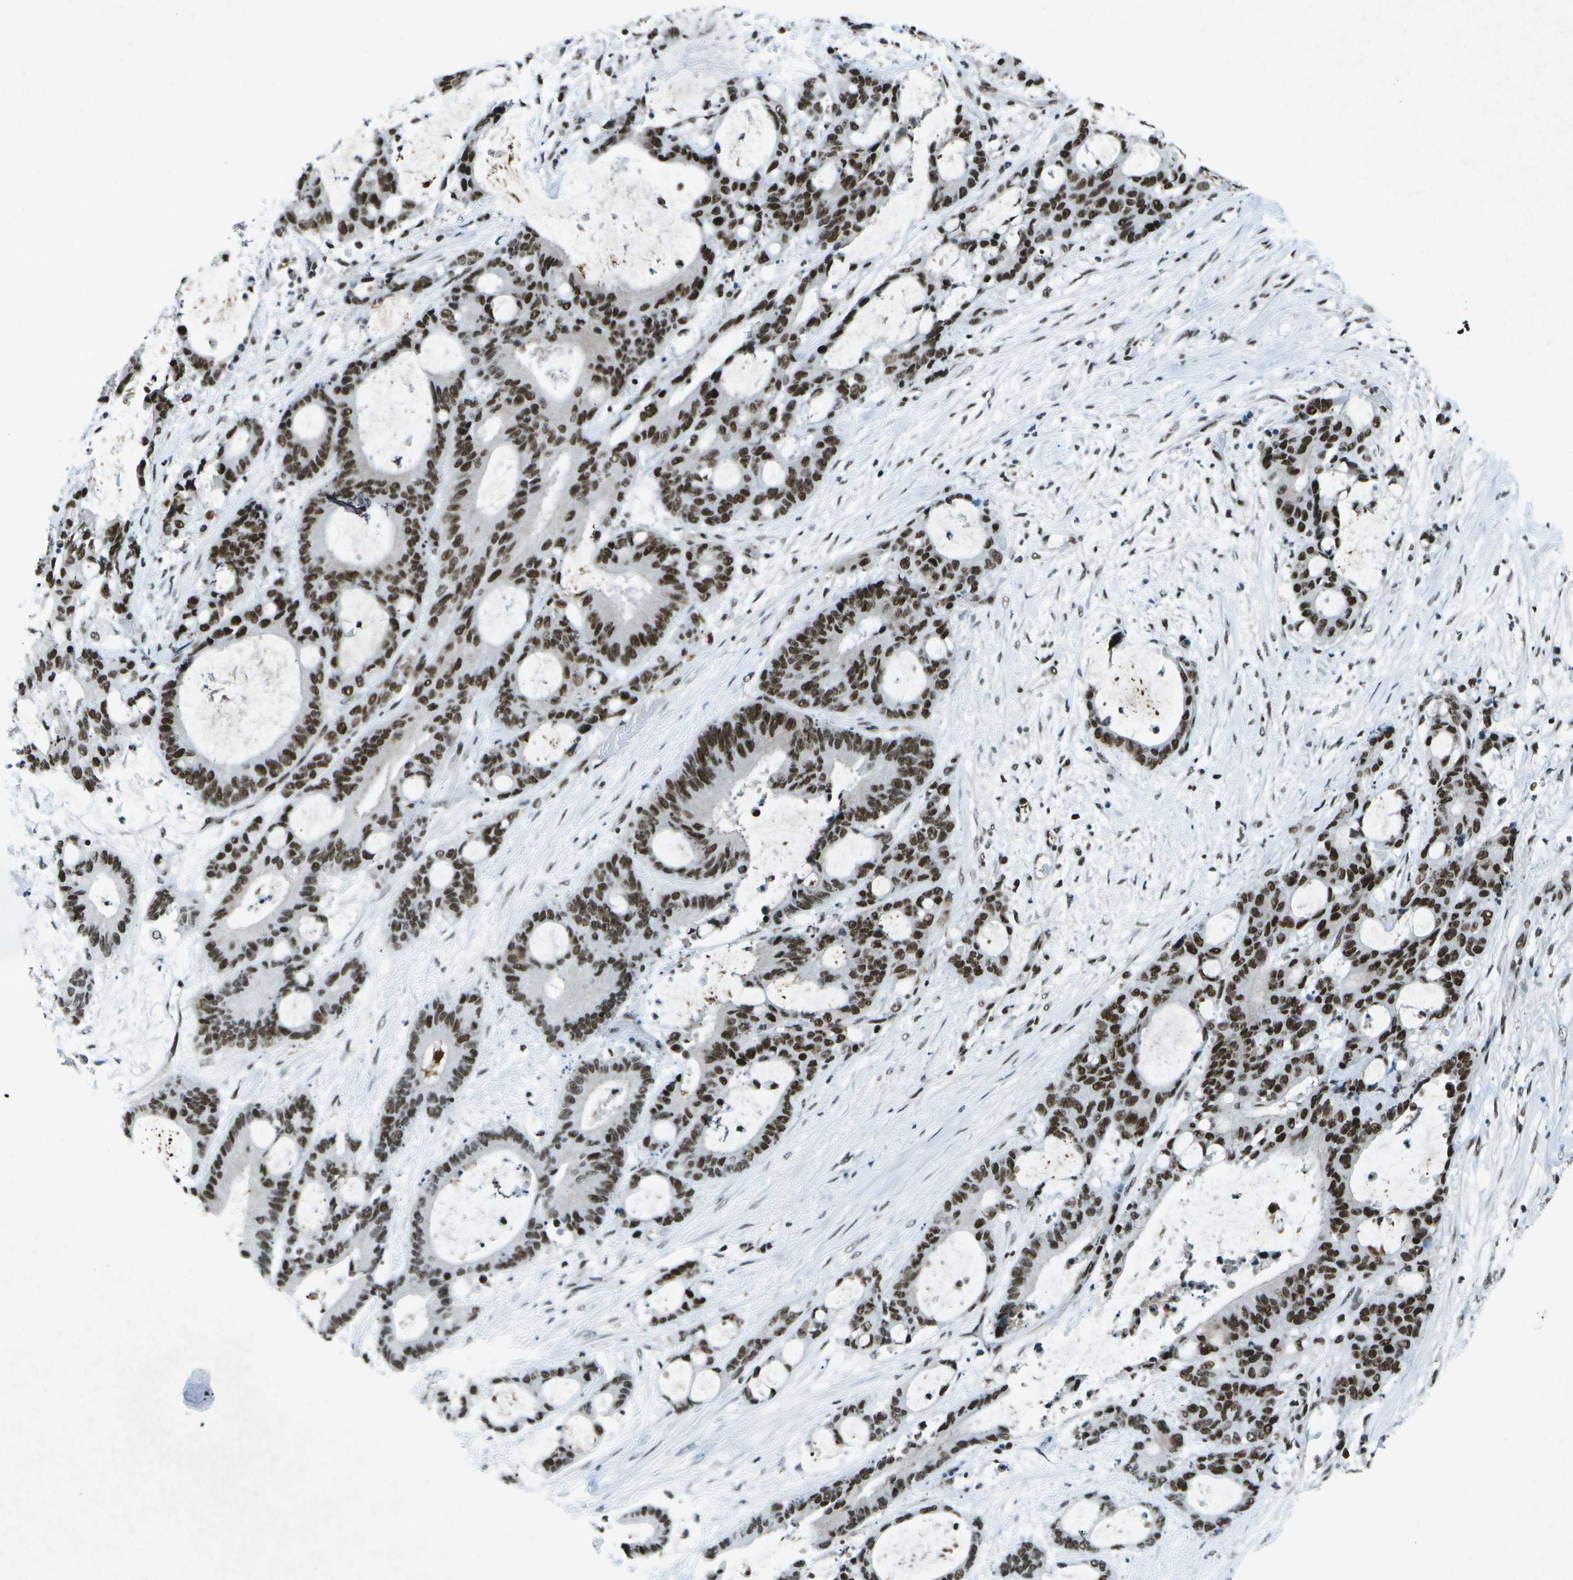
{"staining": {"intensity": "strong", "quantity": ">75%", "location": "nuclear"}, "tissue": "liver cancer", "cell_type": "Tumor cells", "image_type": "cancer", "snomed": [{"axis": "morphology", "description": "Cholangiocarcinoma"}, {"axis": "topography", "description": "Liver"}], "caption": "High-power microscopy captured an immunohistochemistry image of liver cholangiocarcinoma, revealing strong nuclear positivity in about >75% of tumor cells.", "gene": "MTA2", "patient": {"sex": "female", "age": 73}}